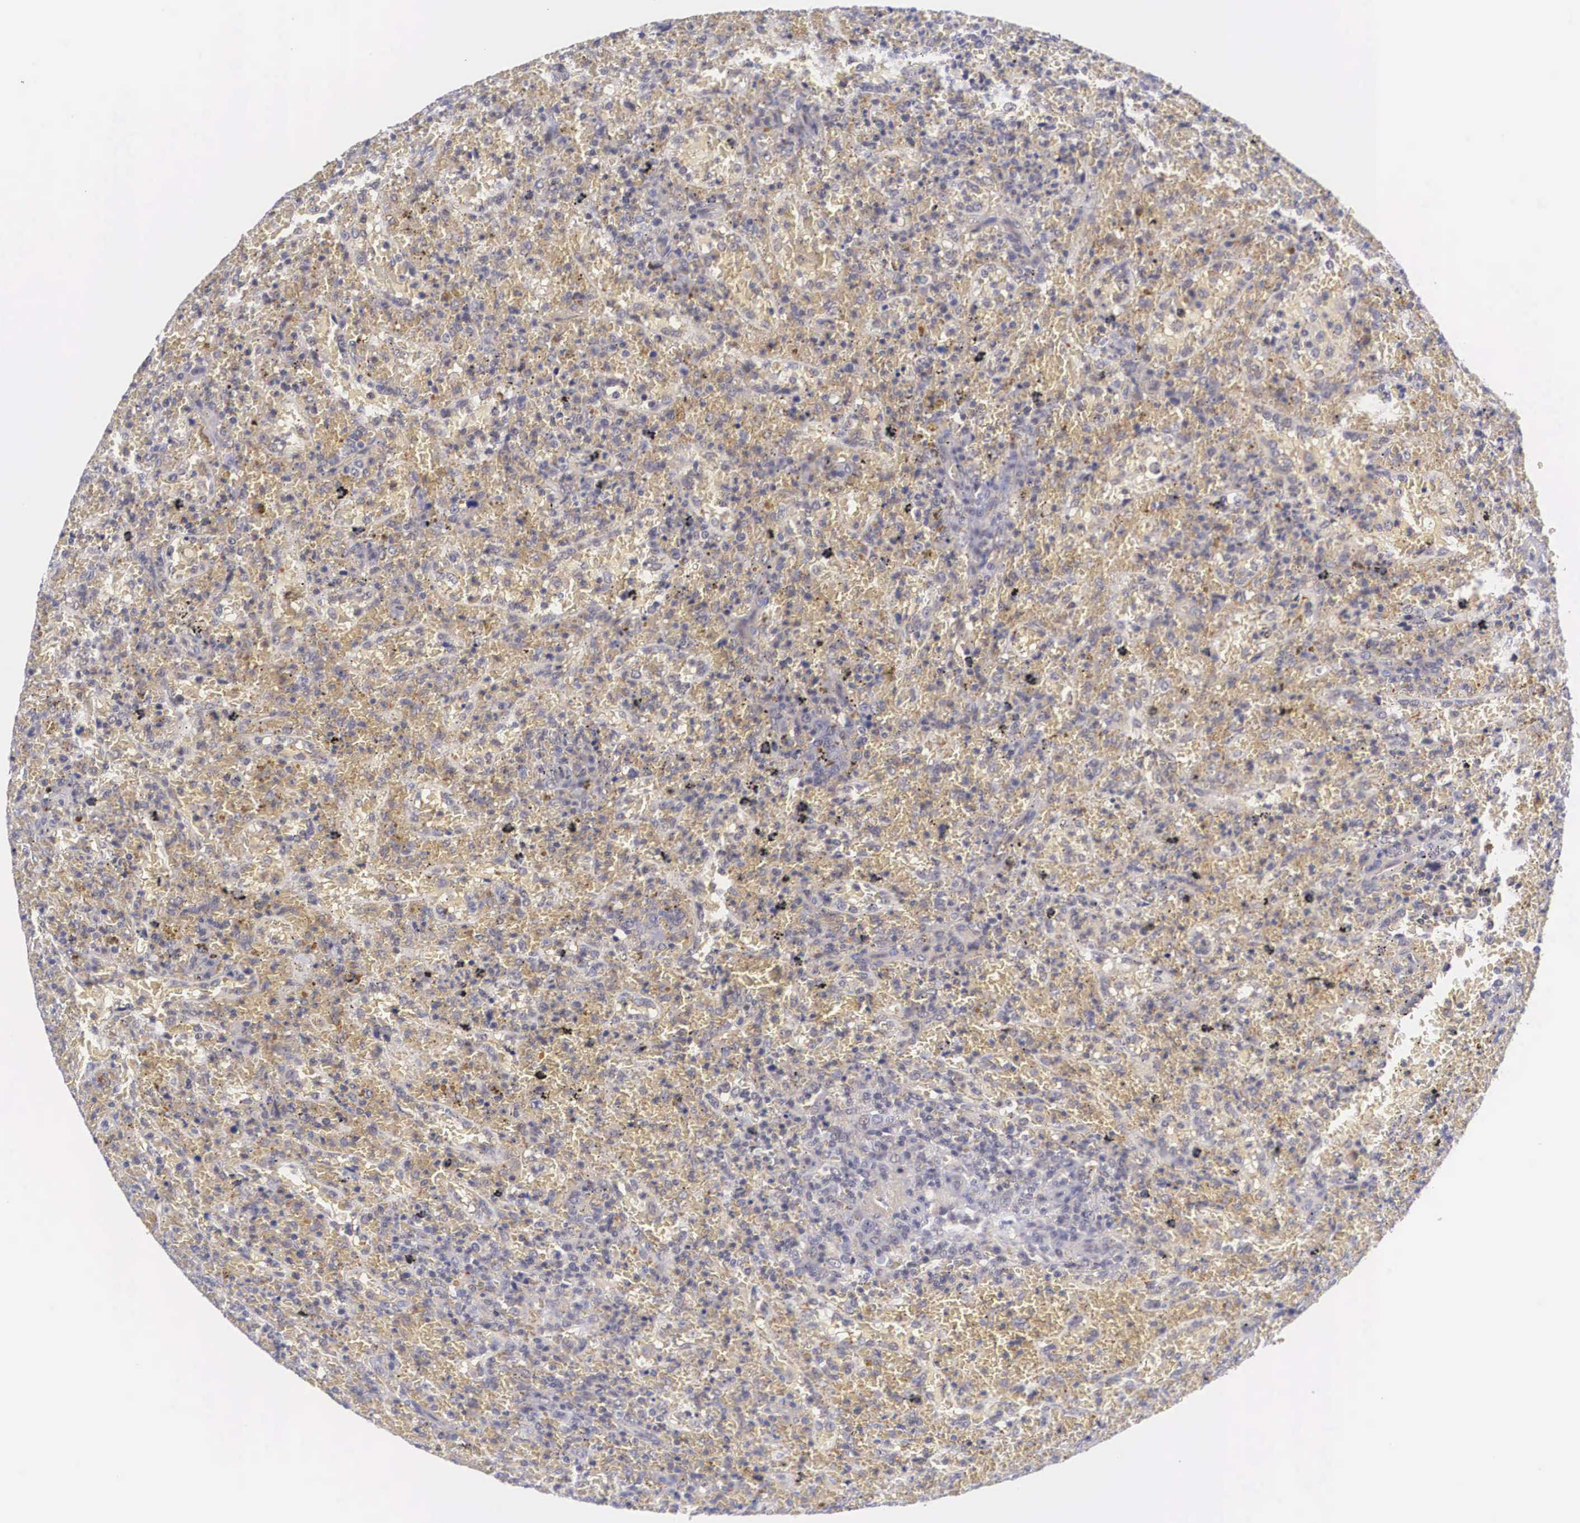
{"staining": {"intensity": "negative", "quantity": "none", "location": "none"}, "tissue": "lymphoma", "cell_type": "Tumor cells", "image_type": "cancer", "snomed": [{"axis": "morphology", "description": "Malignant lymphoma, non-Hodgkin's type, High grade"}, {"axis": "topography", "description": "Spleen"}, {"axis": "topography", "description": "Lymph node"}], "caption": "Immunohistochemistry of human high-grade malignant lymphoma, non-Hodgkin's type demonstrates no staining in tumor cells.", "gene": "NR4A2", "patient": {"sex": "female", "age": 70}}